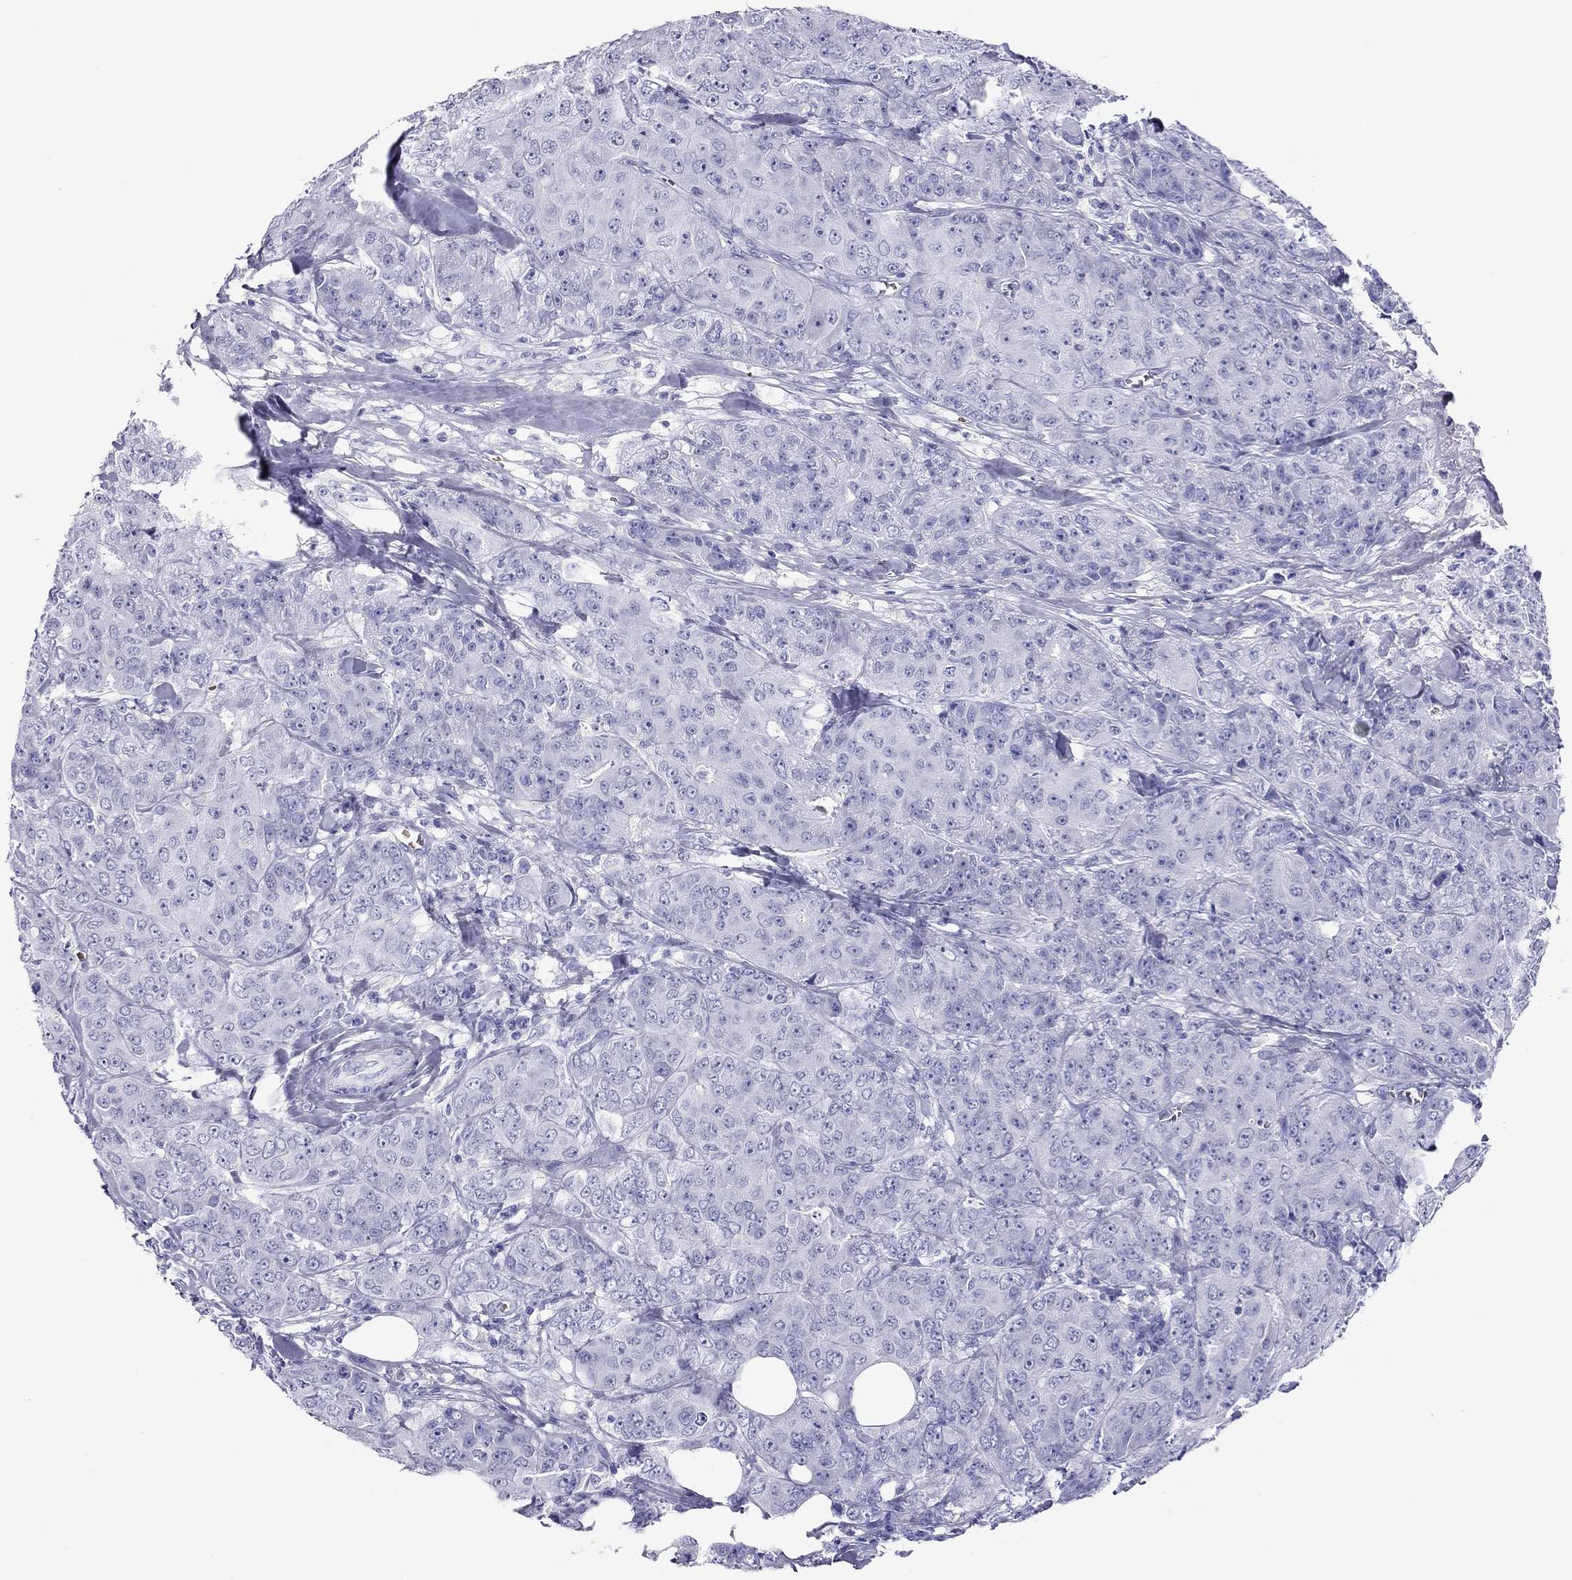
{"staining": {"intensity": "negative", "quantity": "none", "location": "none"}, "tissue": "breast cancer", "cell_type": "Tumor cells", "image_type": "cancer", "snomed": [{"axis": "morphology", "description": "Duct carcinoma"}, {"axis": "topography", "description": "Breast"}], "caption": "Immunohistochemistry of breast cancer (invasive ductal carcinoma) shows no expression in tumor cells. (DAB immunohistochemistry with hematoxylin counter stain).", "gene": "PTPRN", "patient": {"sex": "female", "age": 43}}